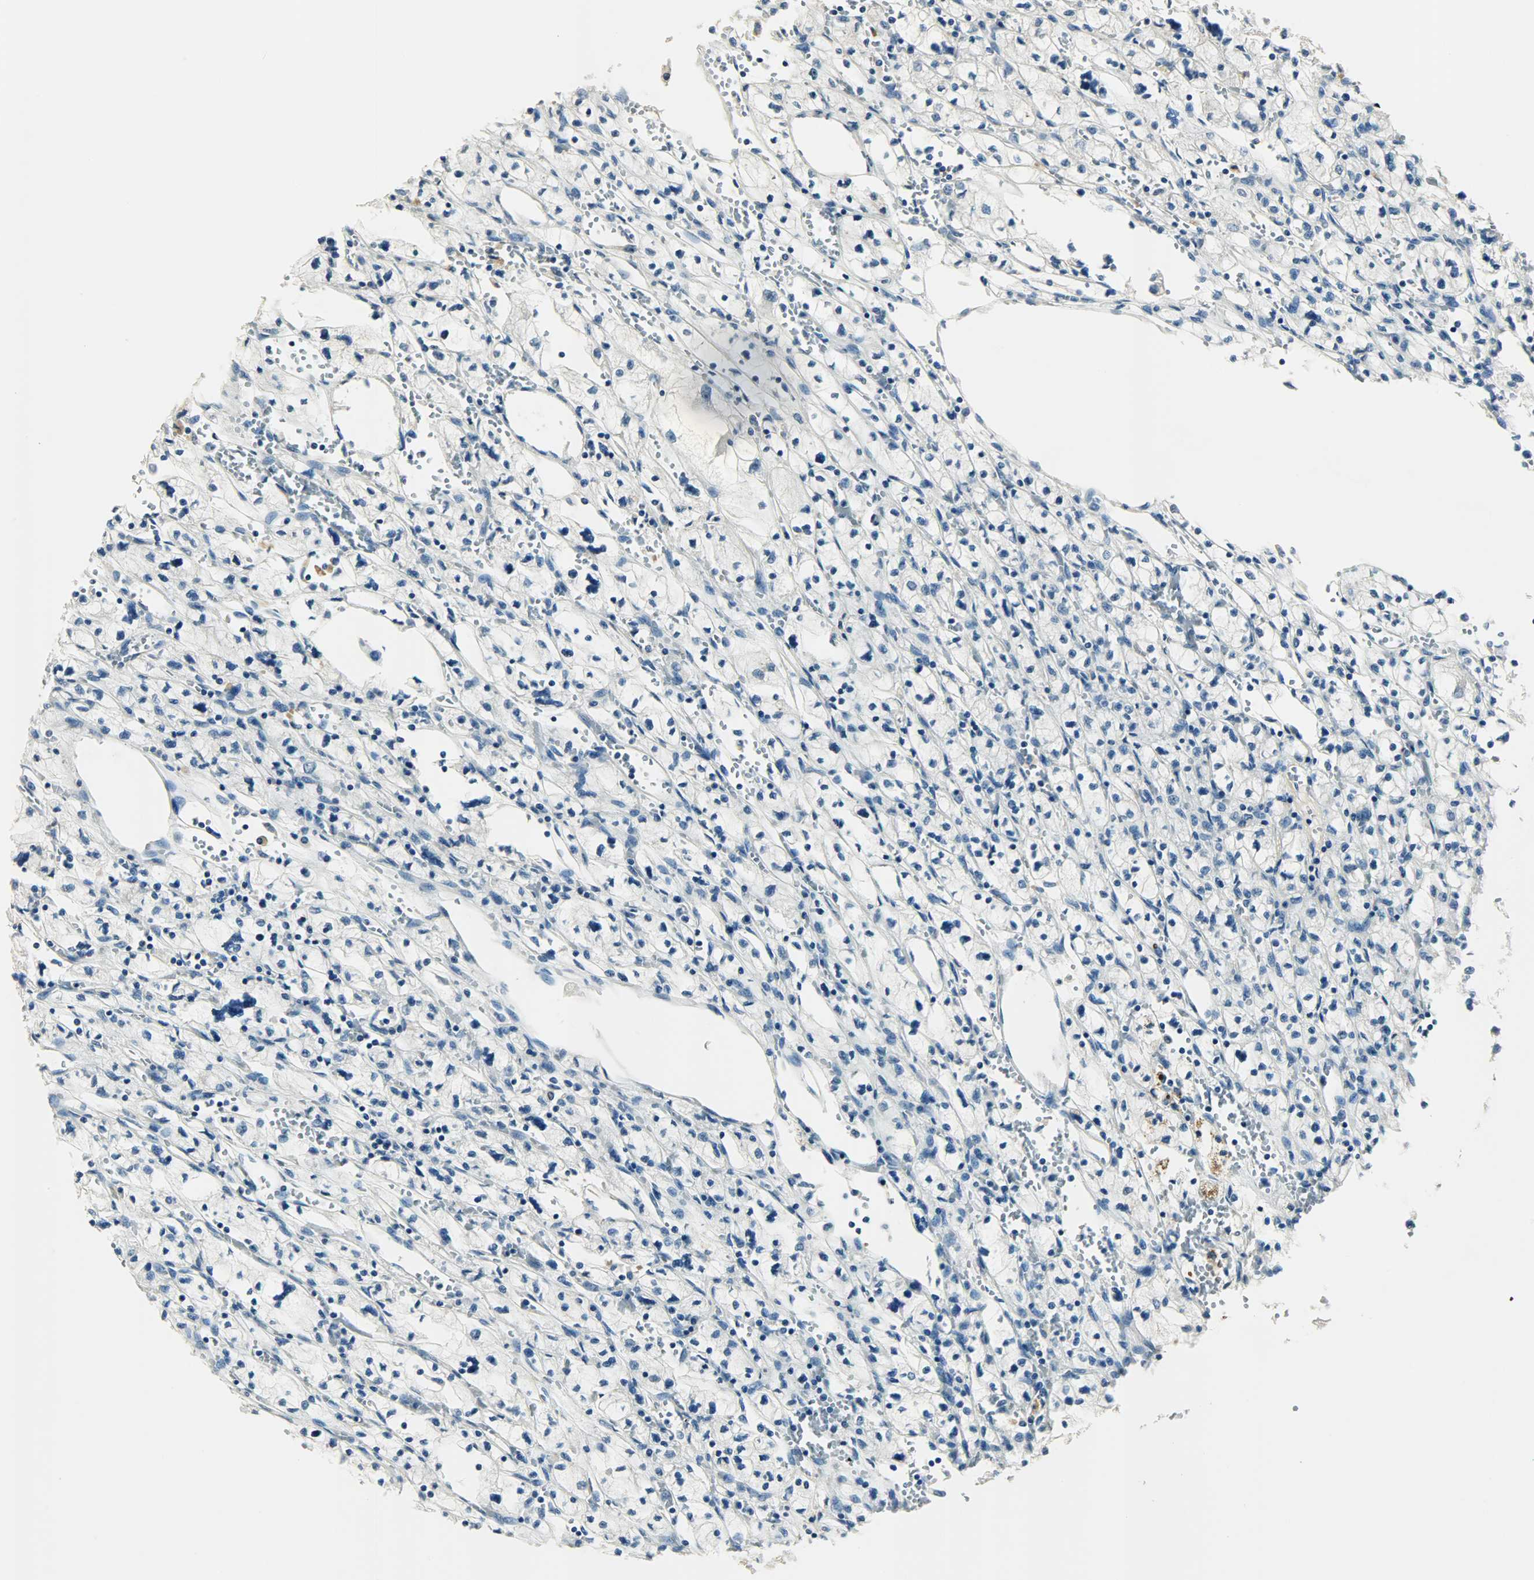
{"staining": {"intensity": "negative", "quantity": "none", "location": "none"}, "tissue": "renal cancer", "cell_type": "Tumor cells", "image_type": "cancer", "snomed": [{"axis": "morphology", "description": "Adenocarcinoma, NOS"}, {"axis": "topography", "description": "Kidney"}], "caption": "Tumor cells show no significant expression in renal cancer.", "gene": "TPX2", "patient": {"sex": "female", "age": 83}}